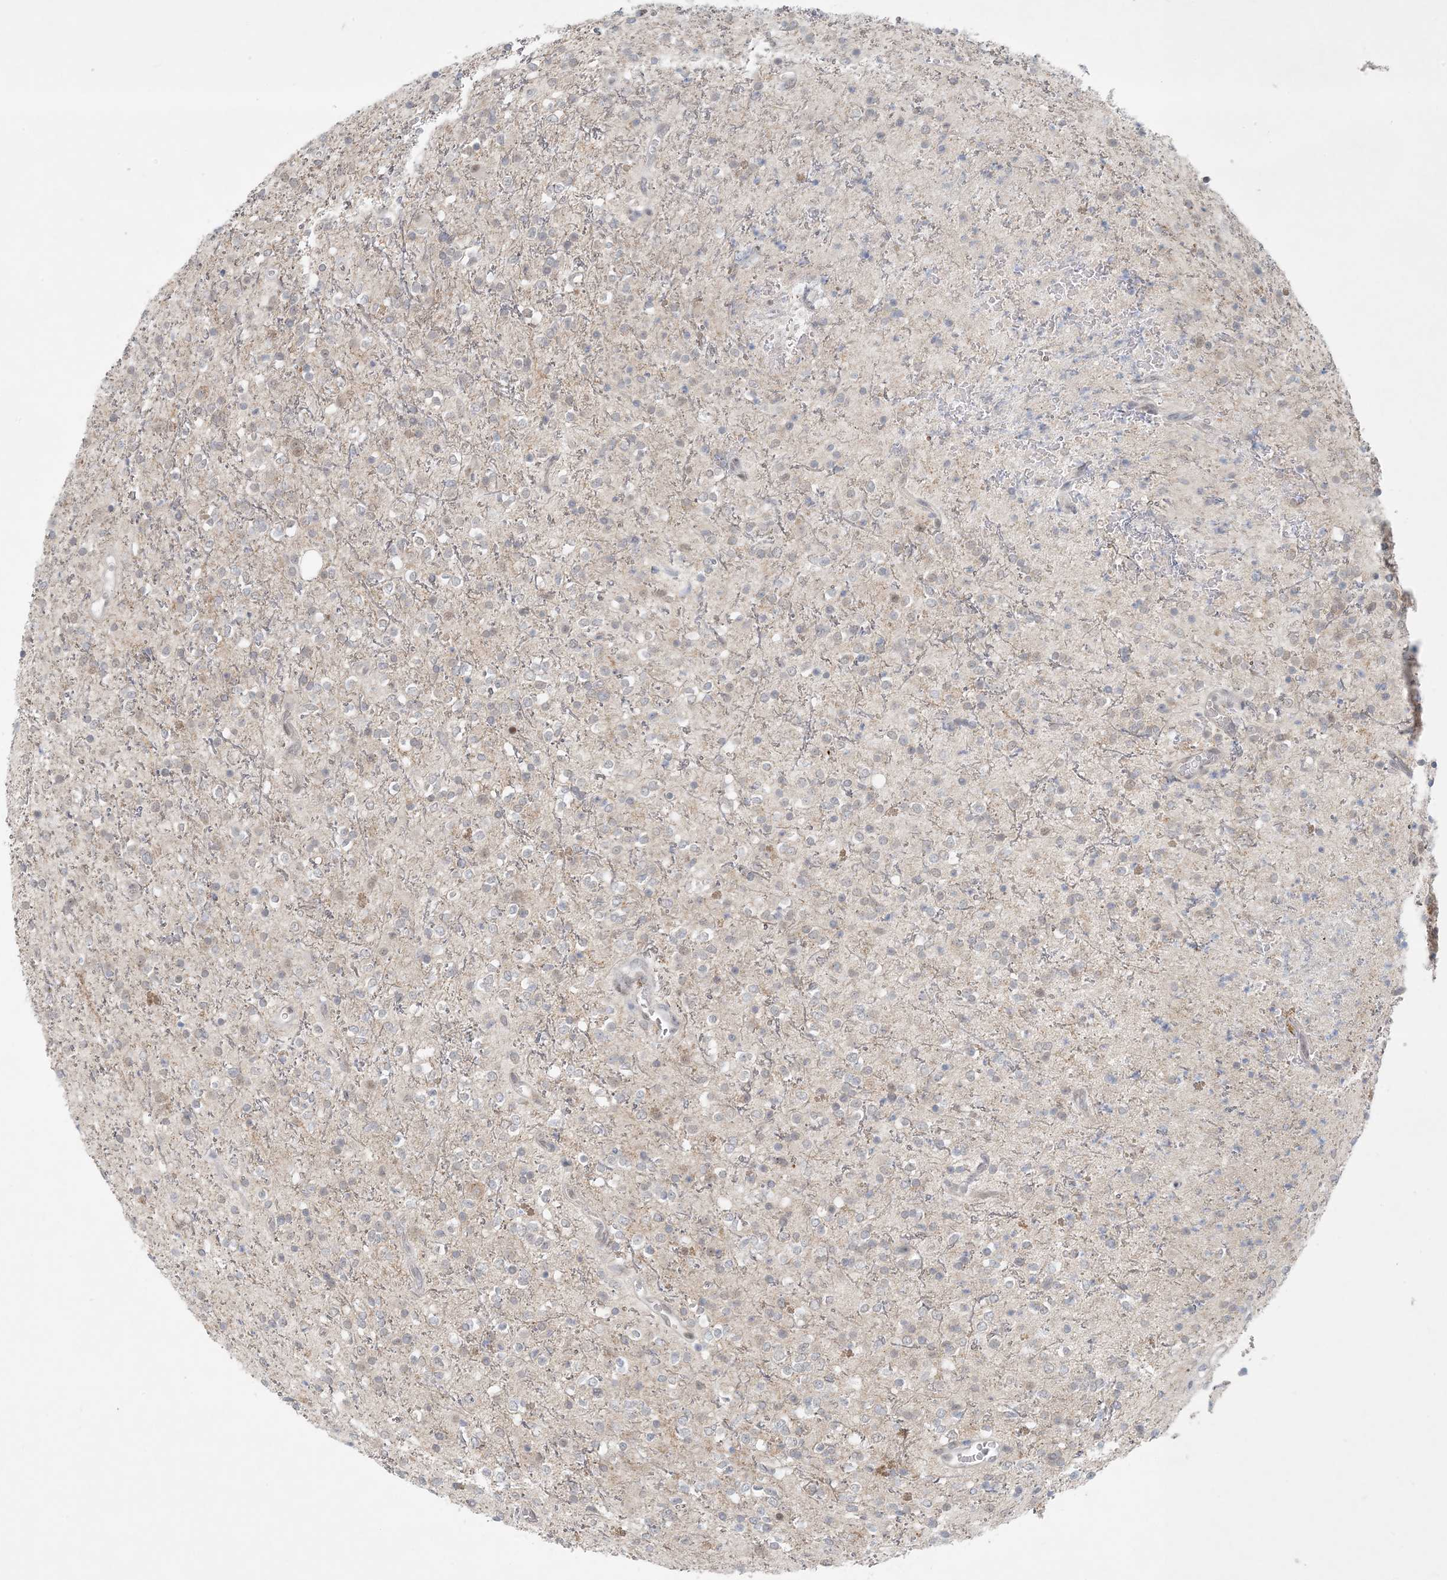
{"staining": {"intensity": "weak", "quantity": "<25%", "location": "cytoplasmic/membranous,nuclear"}, "tissue": "glioma", "cell_type": "Tumor cells", "image_type": "cancer", "snomed": [{"axis": "morphology", "description": "Glioma, malignant, High grade"}, {"axis": "topography", "description": "Brain"}], "caption": "Immunohistochemistry (IHC) of human glioma exhibits no expression in tumor cells.", "gene": "OBI1", "patient": {"sex": "male", "age": 34}}